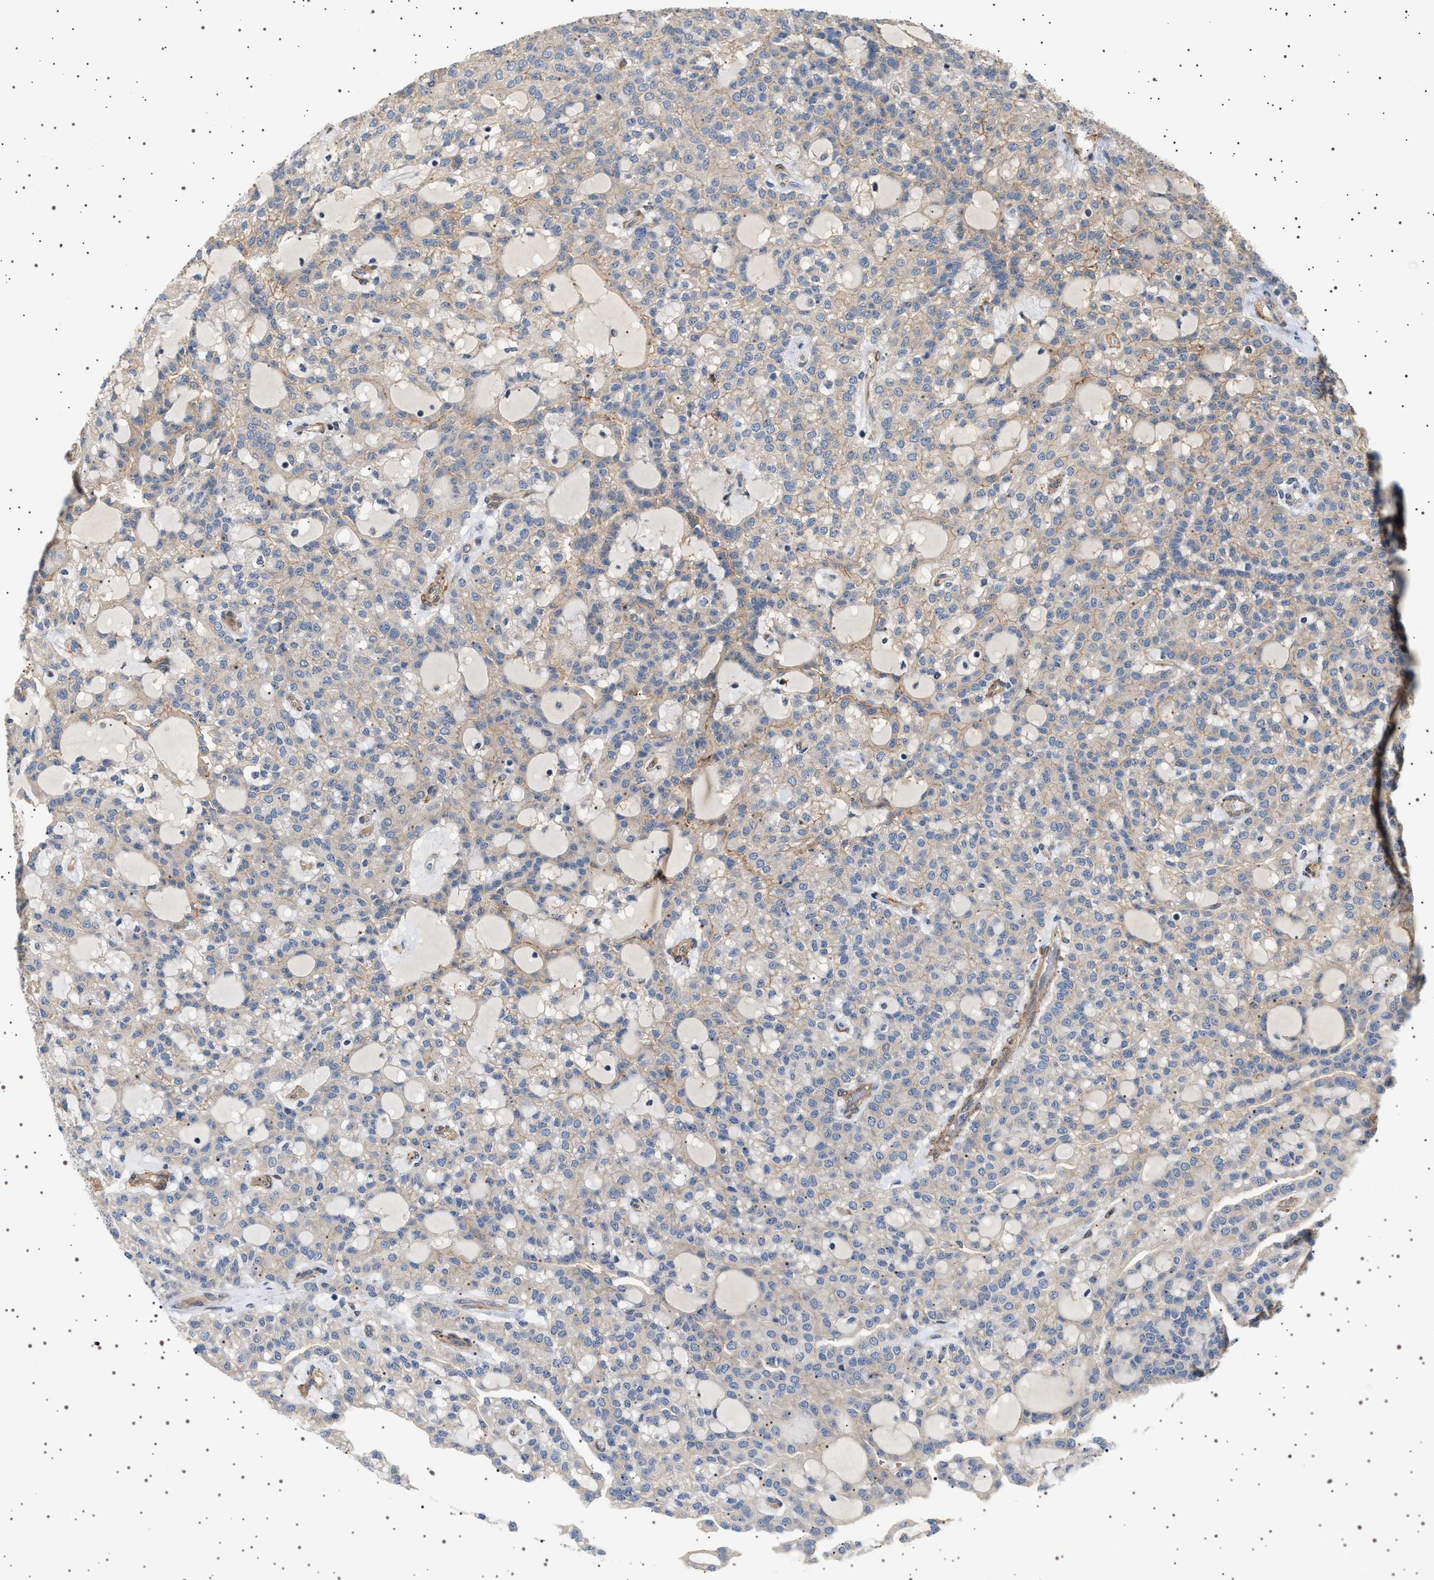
{"staining": {"intensity": "weak", "quantity": "<25%", "location": "cytoplasmic/membranous"}, "tissue": "renal cancer", "cell_type": "Tumor cells", "image_type": "cancer", "snomed": [{"axis": "morphology", "description": "Adenocarcinoma, NOS"}, {"axis": "topography", "description": "Kidney"}], "caption": "Tumor cells show no significant protein positivity in adenocarcinoma (renal).", "gene": "GUCY1B1", "patient": {"sex": "male", "age": 63}}